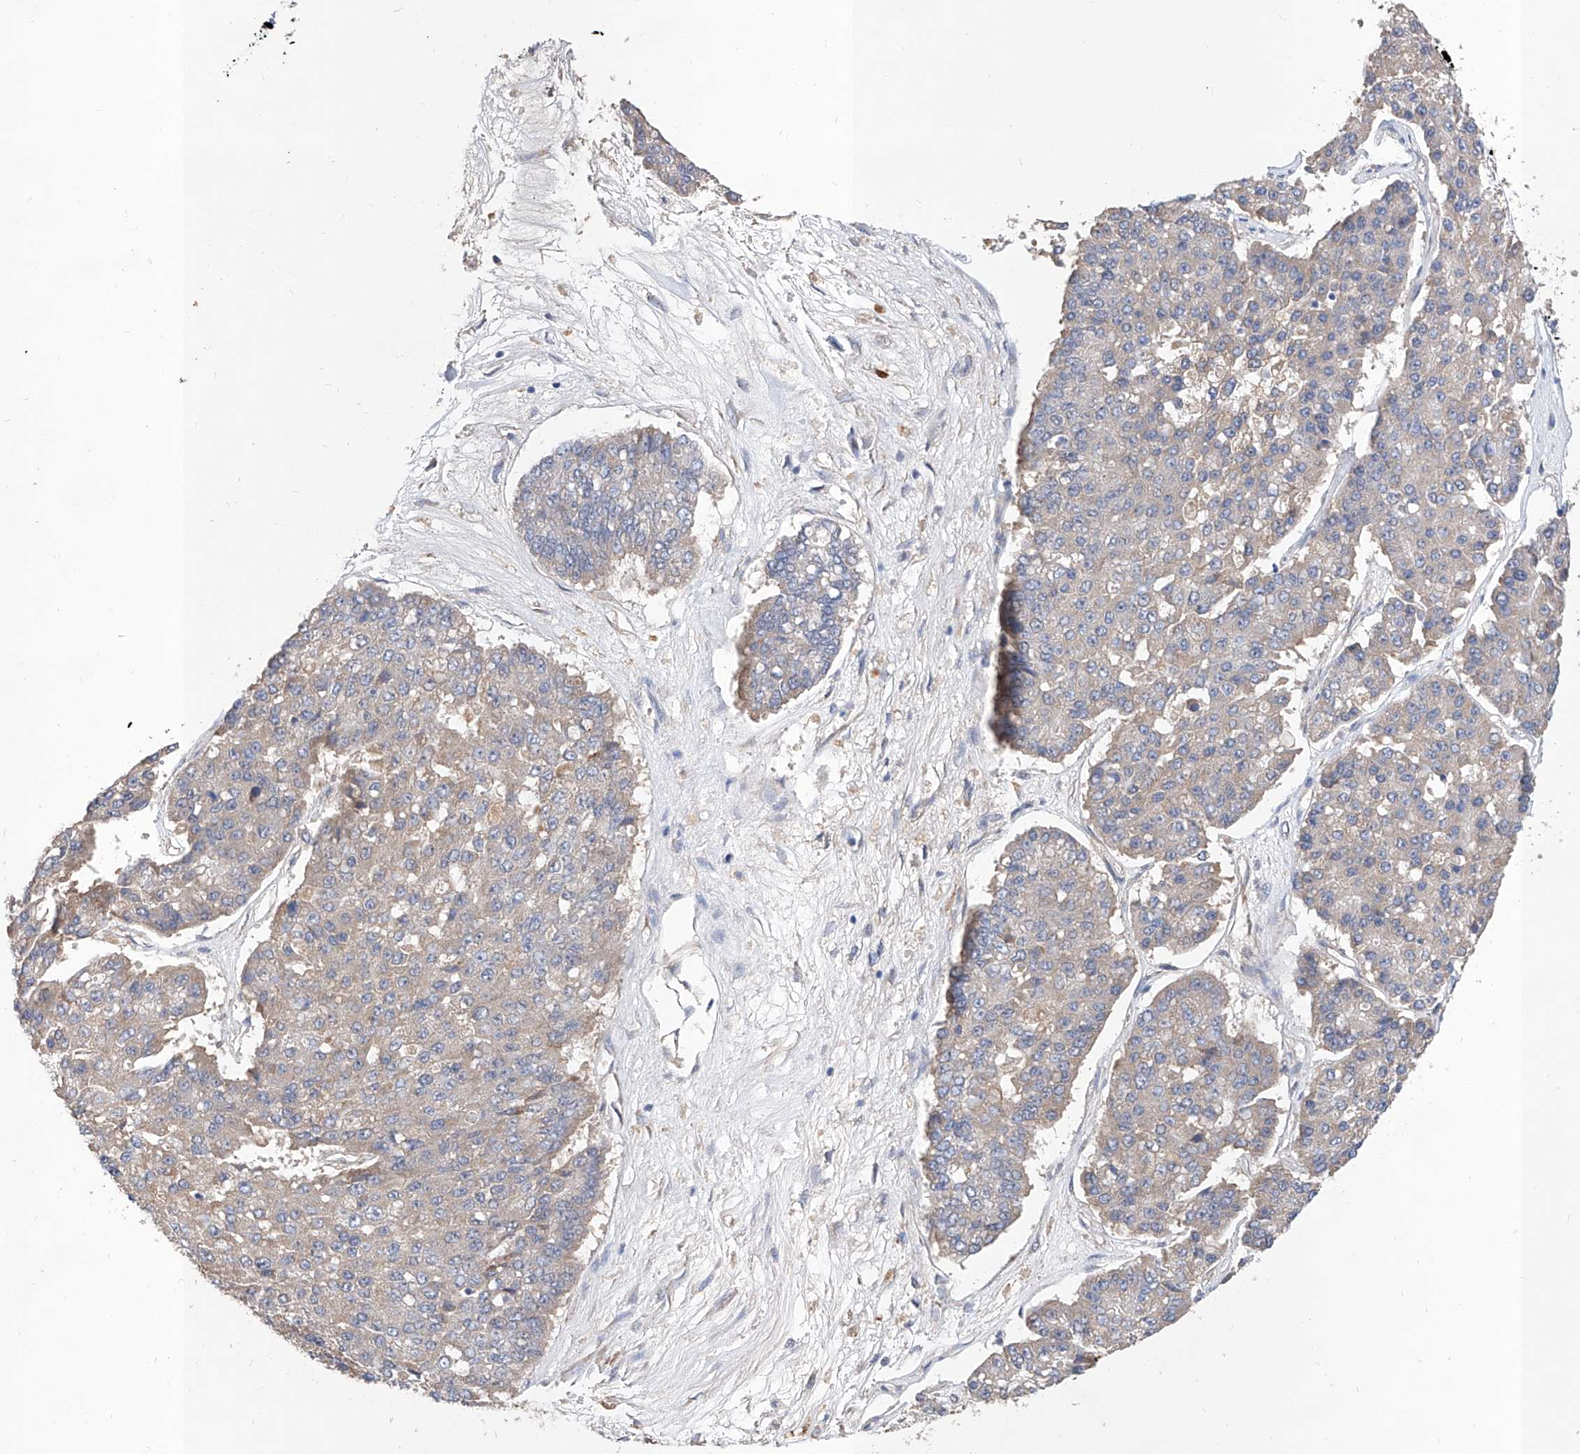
{"staining": {"intensity": "negative", "quantity": "none", "location": "none"}, "tissue": "pancreatic cancer", "cell_type": "Tumor cells", "image_type": "cancer", "snomed": [{"axis": "morphology", "description": "Adenocarcinoma, NOS"}, {"axis": "topography", "description": "Pancreas"}], "caption": "Tumor cells show no significant protein staining in adenocarcinoma (pancreatic).", "gene": "CARMIL3", "patient": {"sex": "male", "age": 50}}